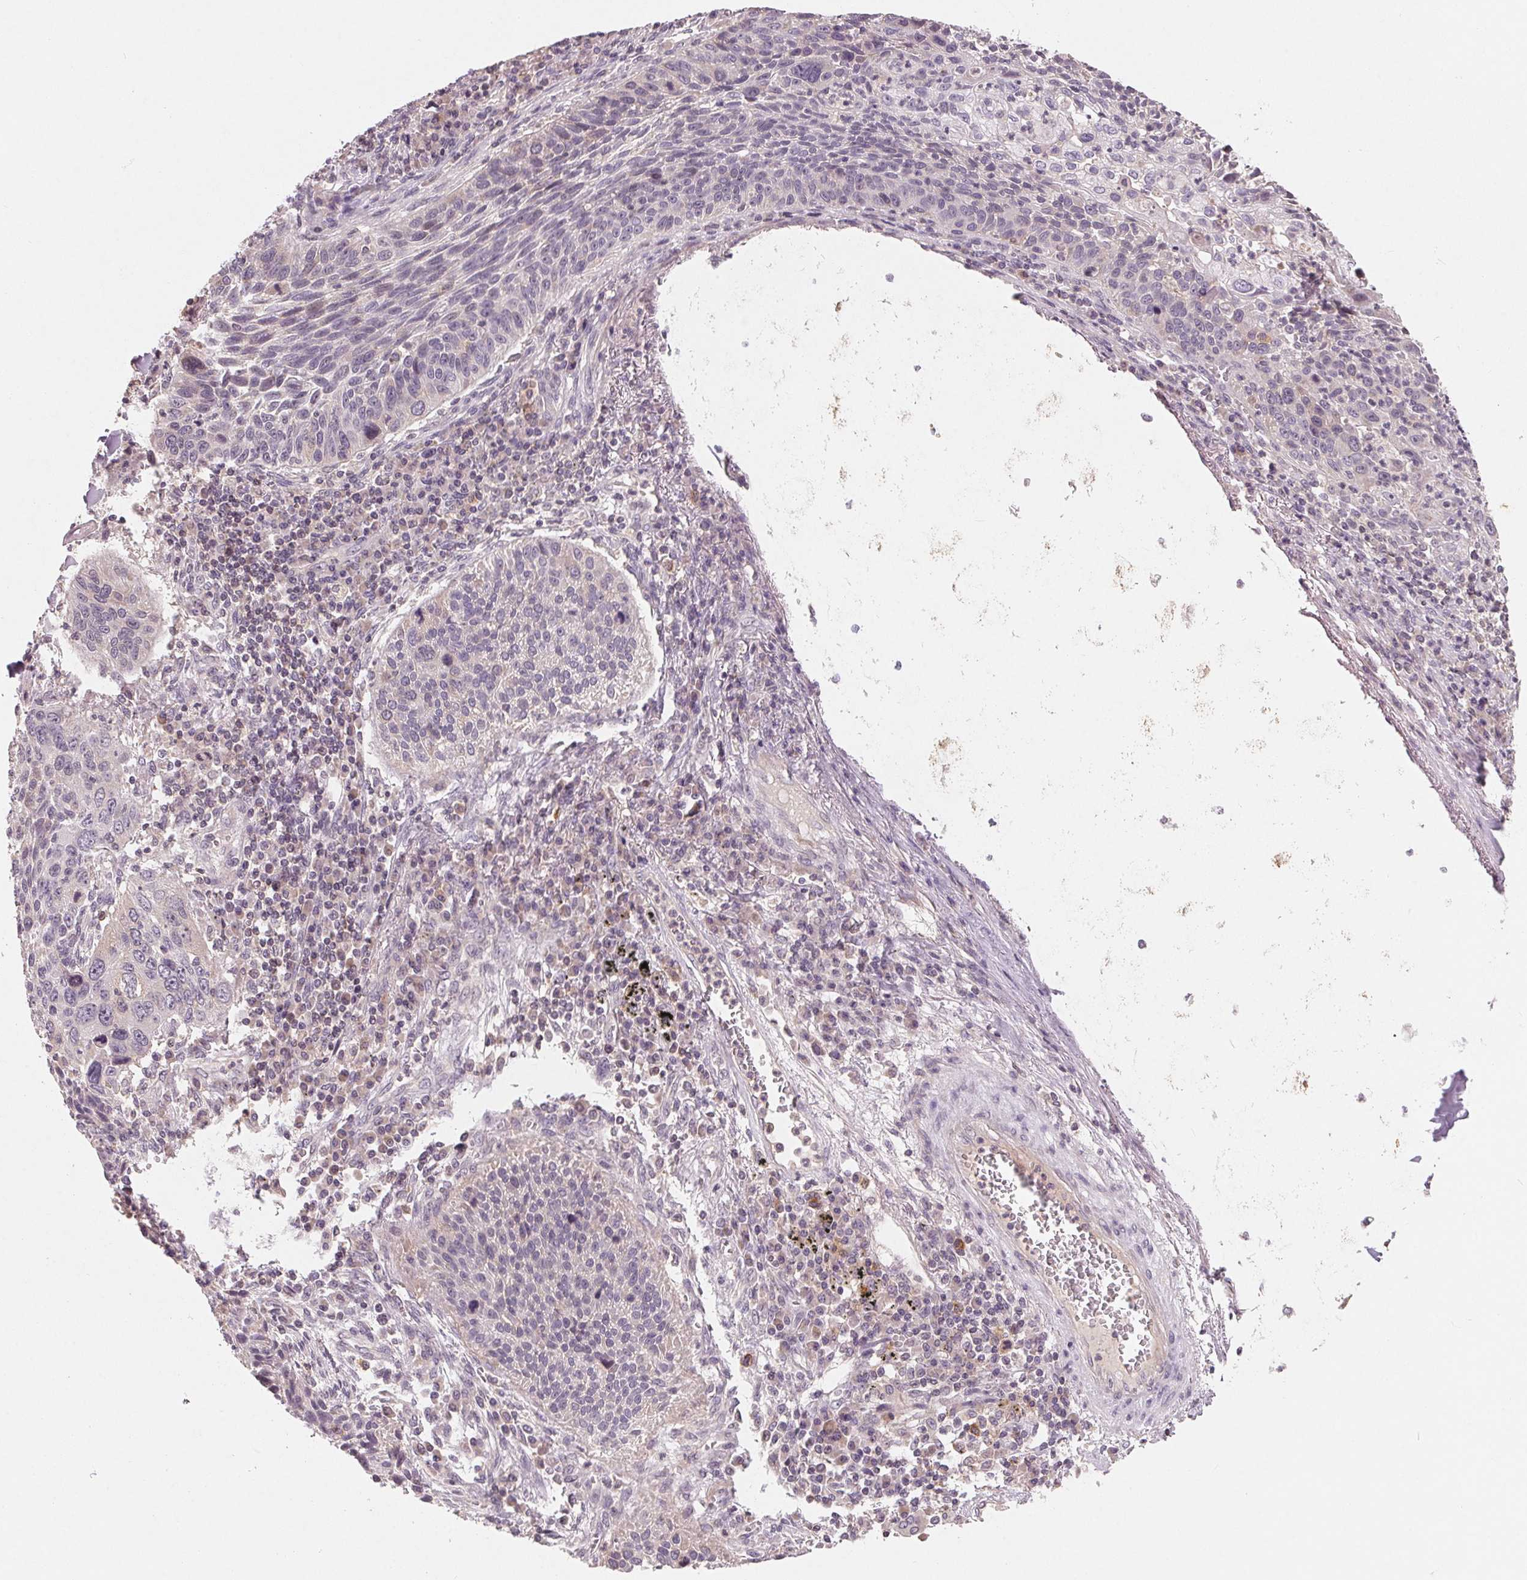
{"staining": {"intensity": "negative", "quantity": "none", "location": "none"}, "tissue": "lung cancer", "cell_type": "Tumor cells", "image_type": "cancer", "snomed": [{"axis": "morphology", "description": "Squamous cell carcinoma, NOS"}, {"axis": "morphology", "description": "Squamous cell carcinoma, metastatic, NOS"}, {"axis": "topography", "description": "Lung"}, {"axis": "topography", "description": "Pleura, NOS"}], "caption": "This is an immunohistochemistry photomicrograph of lung cancer. There is no expression in tumor cells.", "gene": "AQP8", "patient": {"sex": "male", "age": 72}}